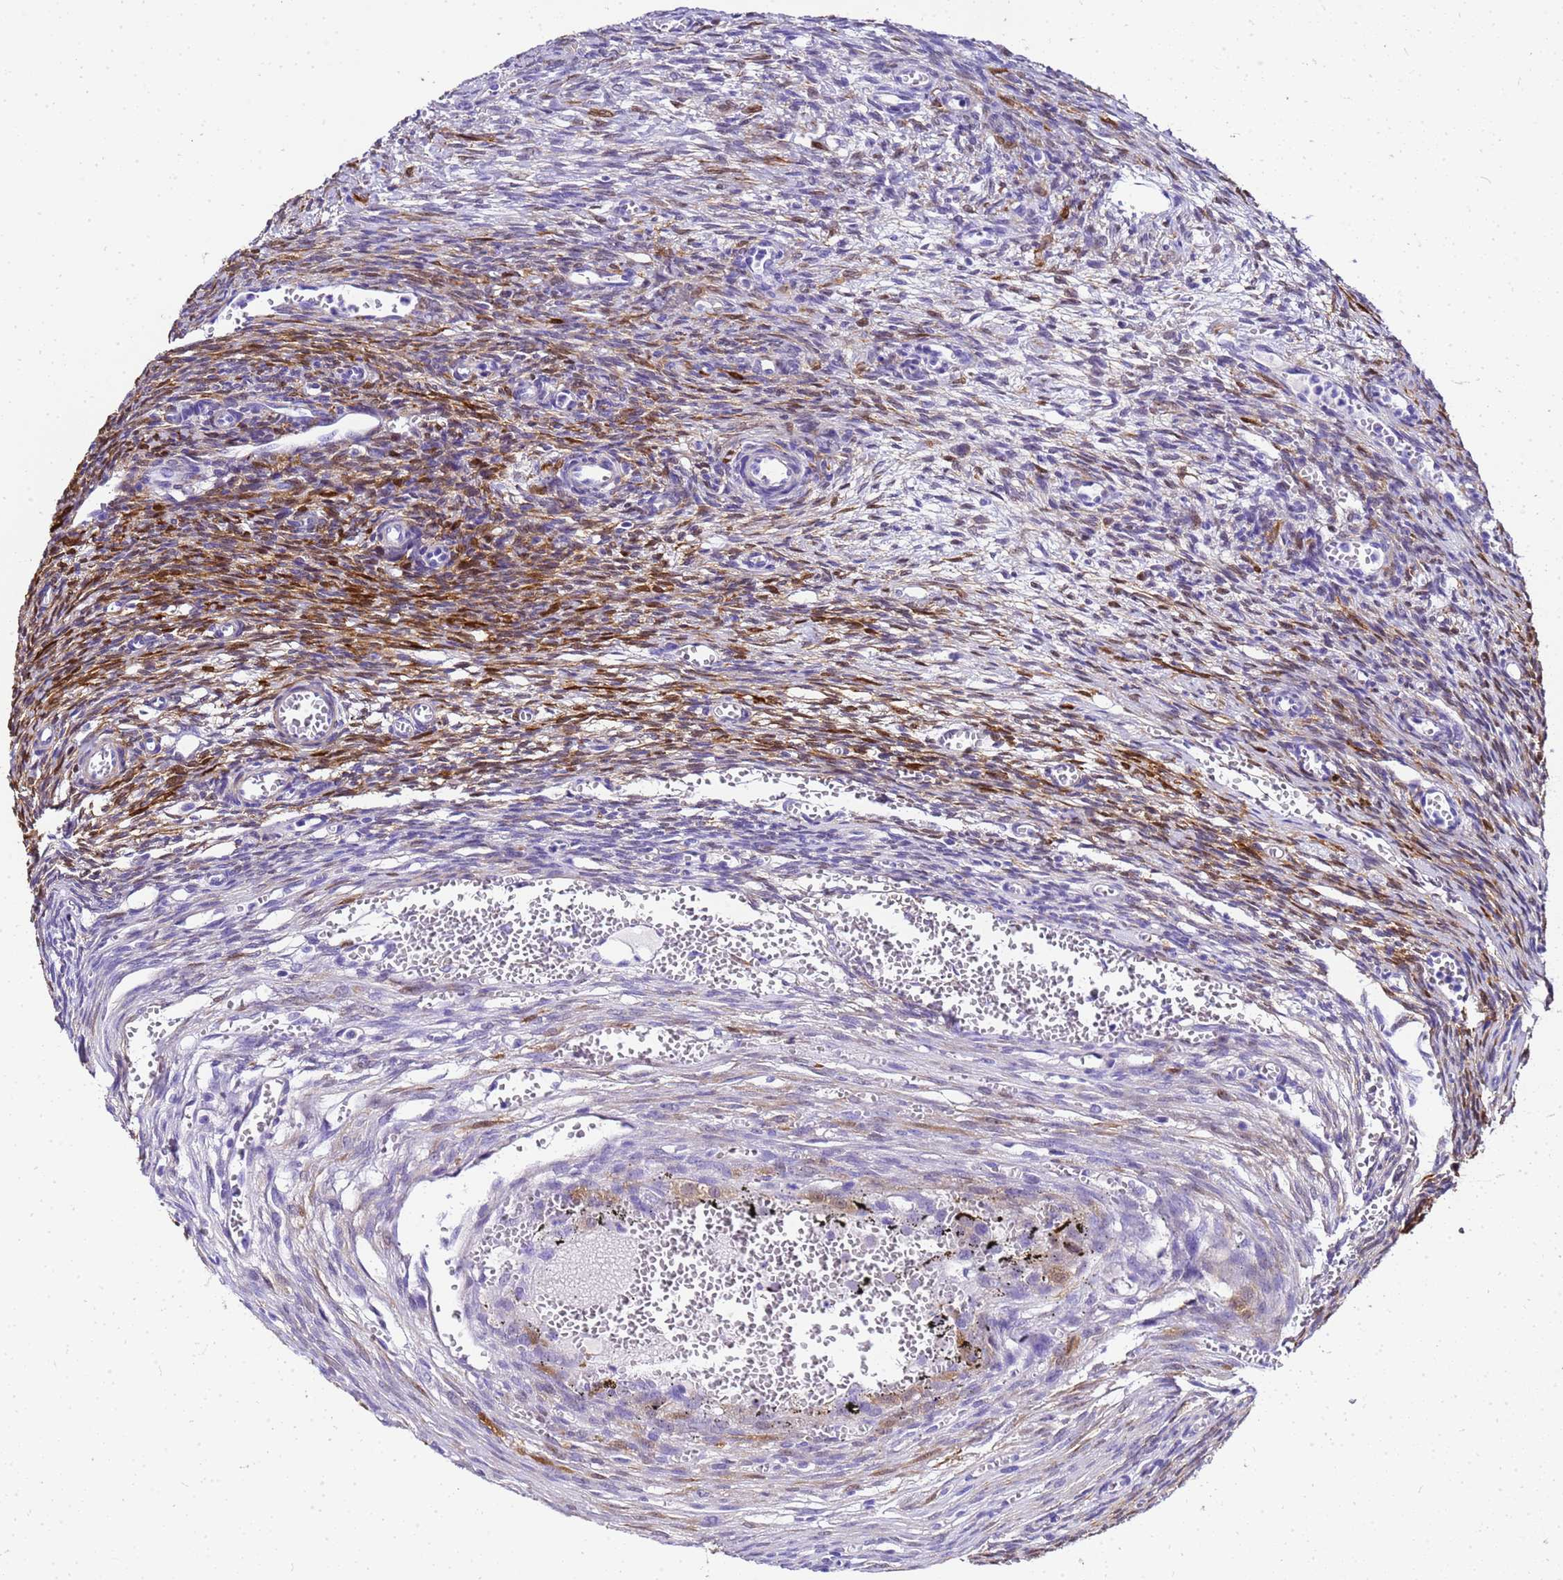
{"staining": {"intensity": "moderate", "quantity": "25%-75%", "location": "cytoplasmic/membranous"}, "tissue": "ovary", "cell_type": "Ovarian stroma cells", "image_type": "normal", "snomed": [{"axis": "morphology", "description": "Normal tissue, NOS"}, {"axis": "topography", "description": "Ovary"}], "caption": "Immunohistochemical staining of benign ovary demonstrates medium levels of moderate cytoplasmic/membranous positivity in about 25%-75% of ovarian stroma cells.", "gene": "HSPB6", "patient": {"sex": "female", "age": 39}}